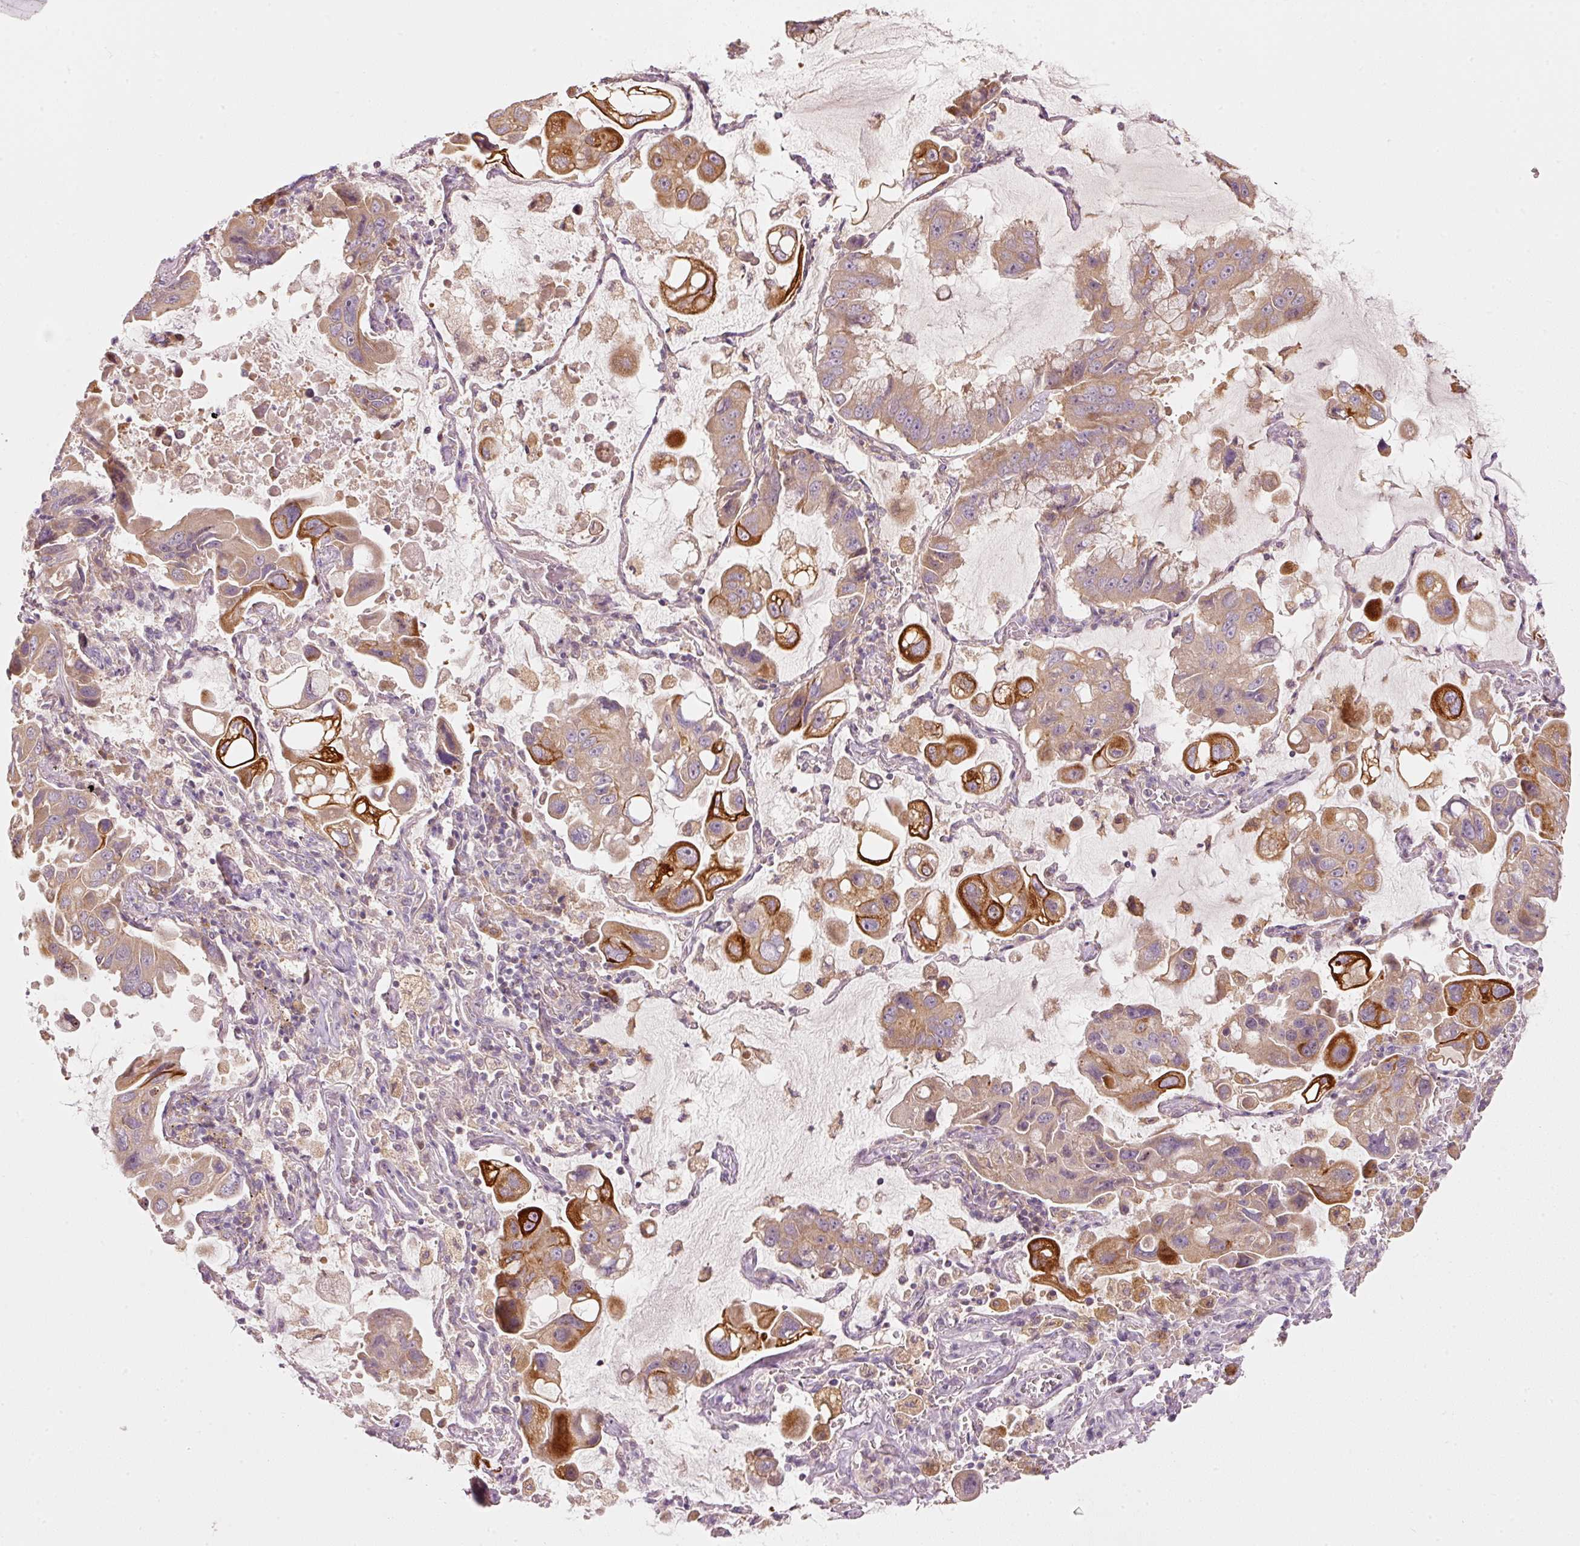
{"staining": {"intensity": "strong", "quantity": "25%-75%", "location": "cytoplasmic/membranous"}, "tissue": "lung cancer", "cell_type": "Tumor cells", "image_type": "cancer", "snomed": [{"axis": "morphology", "description": "Adenocarcinoma, NOS"}, {"axis": "topography", "description": "Lung"}], "caption": "Tumor cells display strong cytoplasmic/membranous staining in approximately 25%-75% of cells in lung cancer (adenocarcinoma).", "gene": "MAP10", "patient": {"sex": "male", "age": 64}}